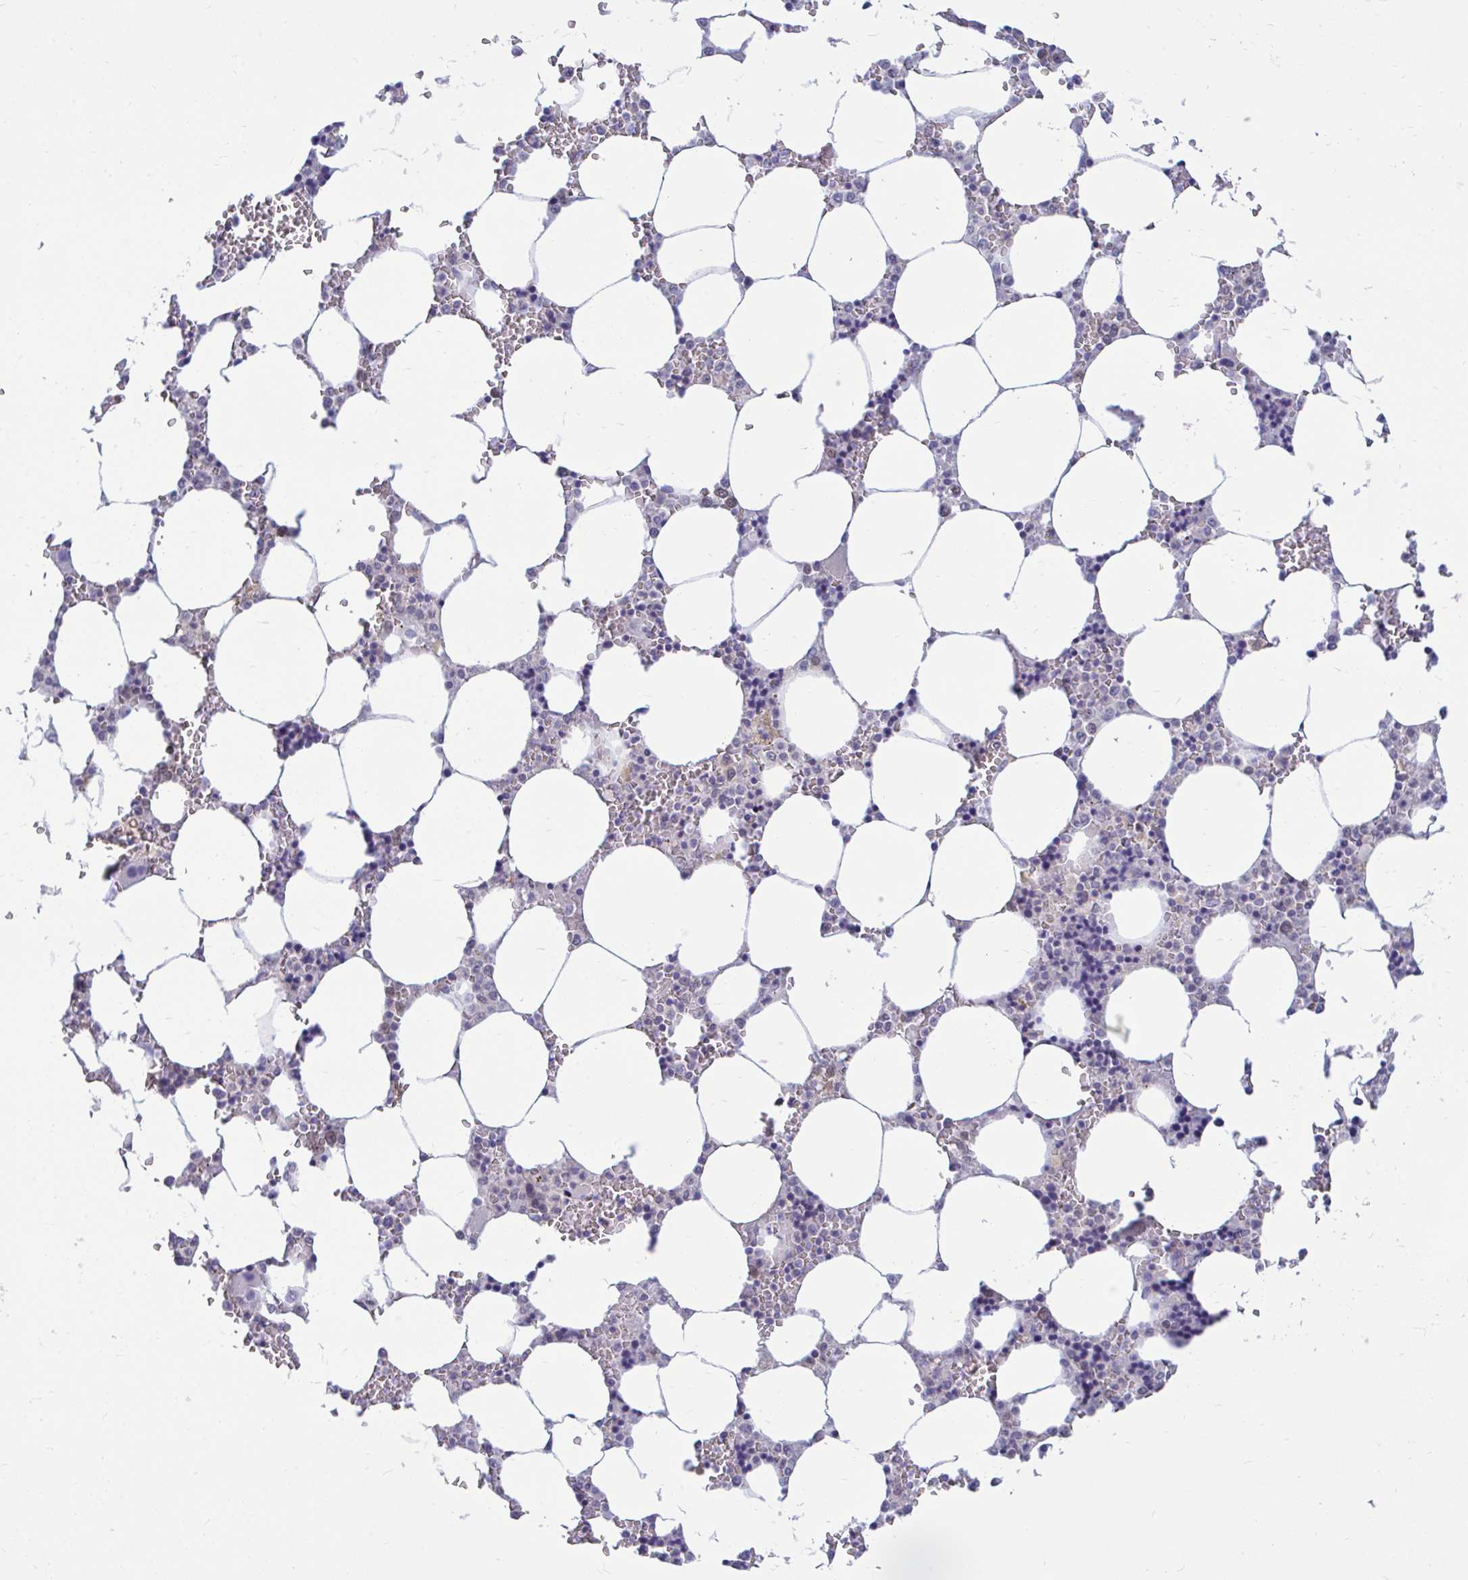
{"staining": {"intensity": "negative", "quantity": "none", "location": "none"}, "tissue": "bone marrow", "cell_type": "Hematopoietic cells", "image_type": "normal", "snomed": [{"axis": "morphology", "description": "Normal tissue, NOS"}, {"axis": "topography", "description": "Bone marrow"}], "caption": "High power microscopy histopathology image of an IHC micrograph of unremarkable bone marrow, revealing no significant staining in hematopoietic cells. (Brightfield microscopy of DAB (3,3'-diaminobenzidine) IHC at high magnification).", "gene": "CSE1L", "patient": {"sex": "male", "age": 64}}